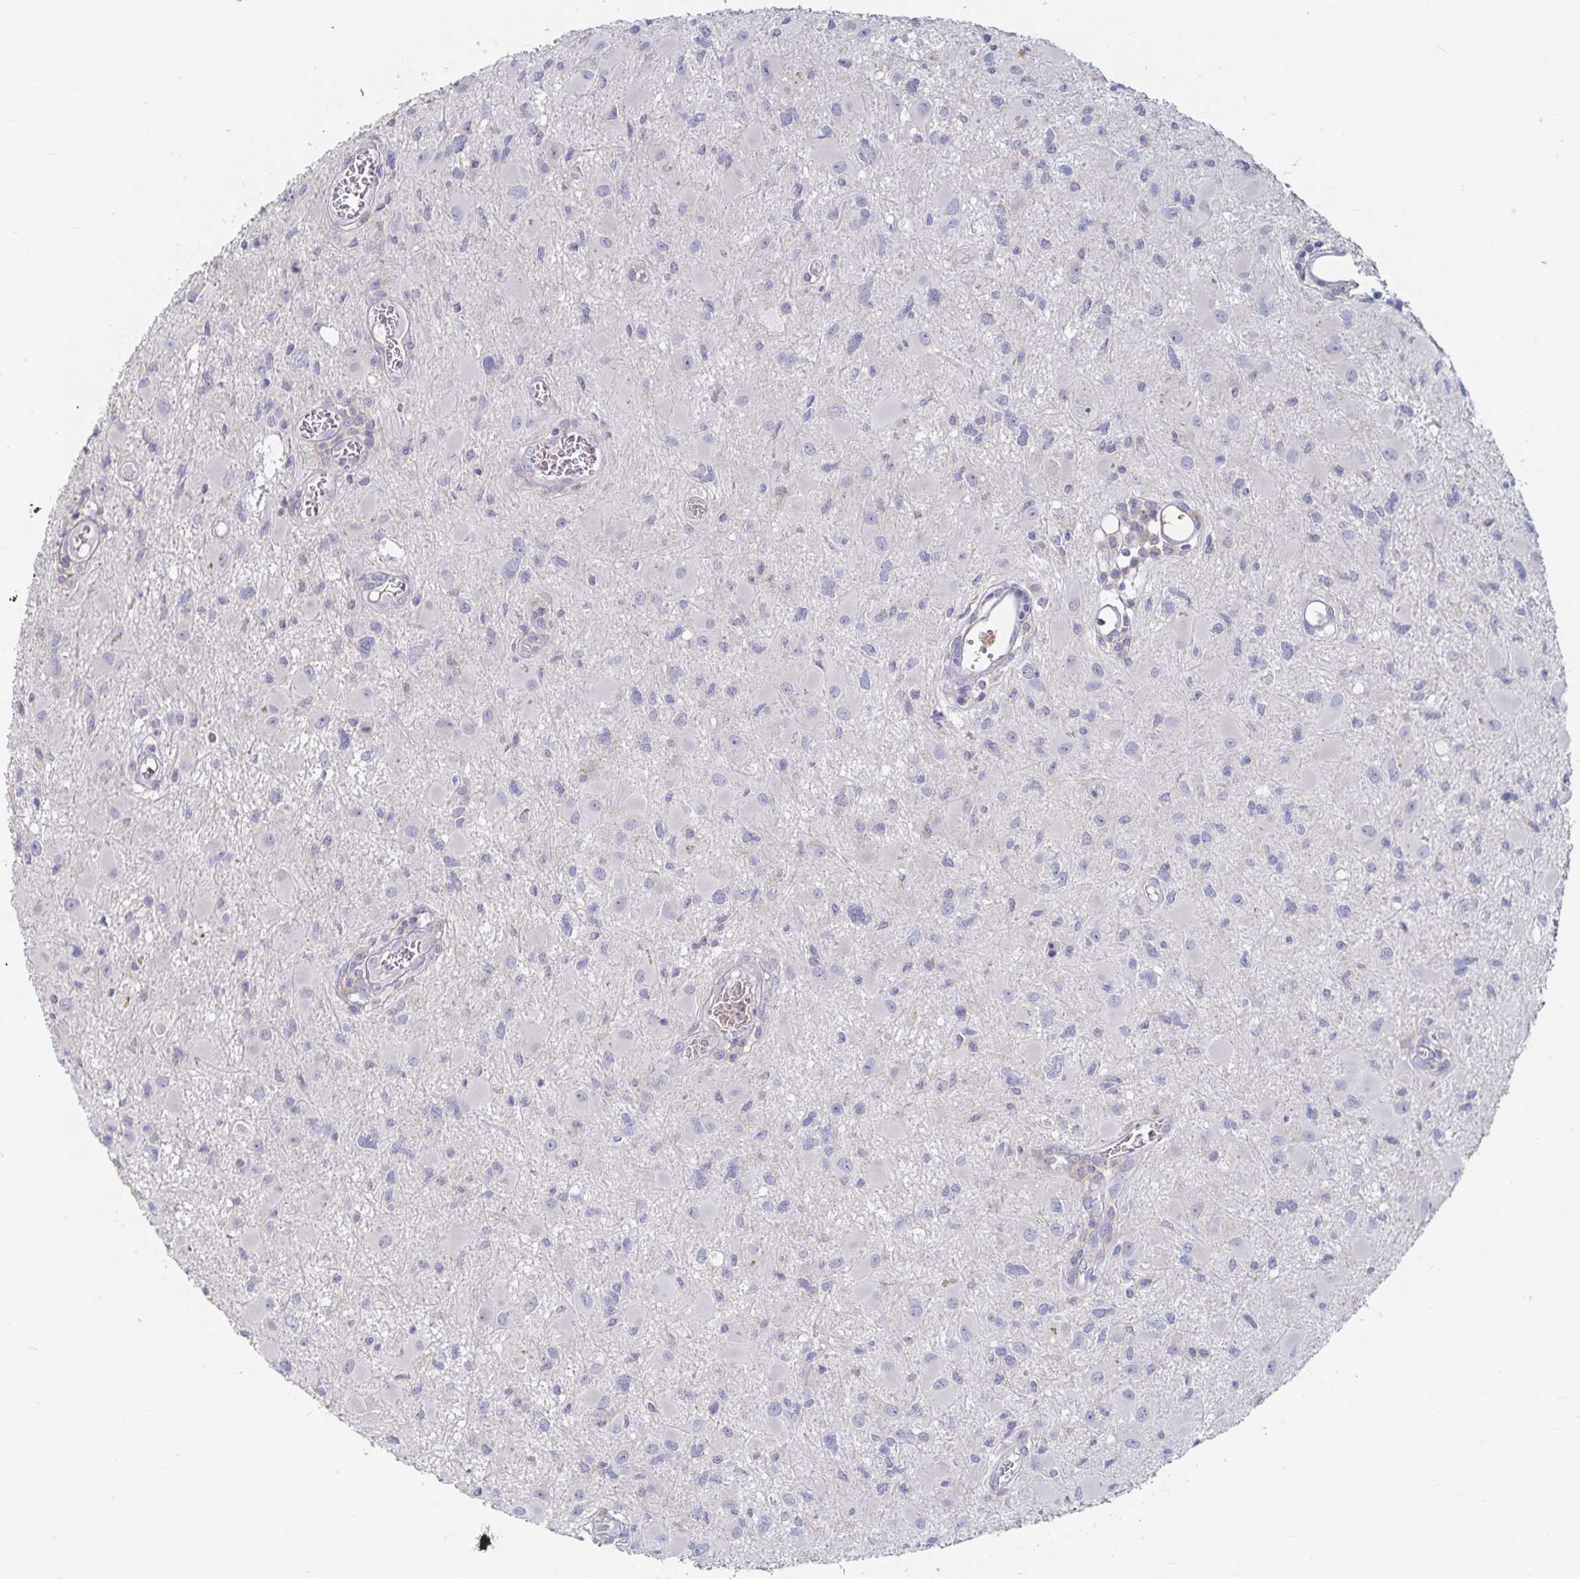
{"staining": {"intensity": "negative", "quantity": "none", "location": "none"}, "tissue": "glioma", "cell_type": "Tumor cells", "image_type": "cancer", "snomed": [{"axis": "morphology", "description": "Glioma, malignant, High grade"}, {"axis": "topography", "description": "Brain"}], "caption": "IHC of human malignant high-grade glioma exhibits no positivity in tumor cells.", "gene": "SPPL3", "patient": {"sex": "male", "age": 54}}